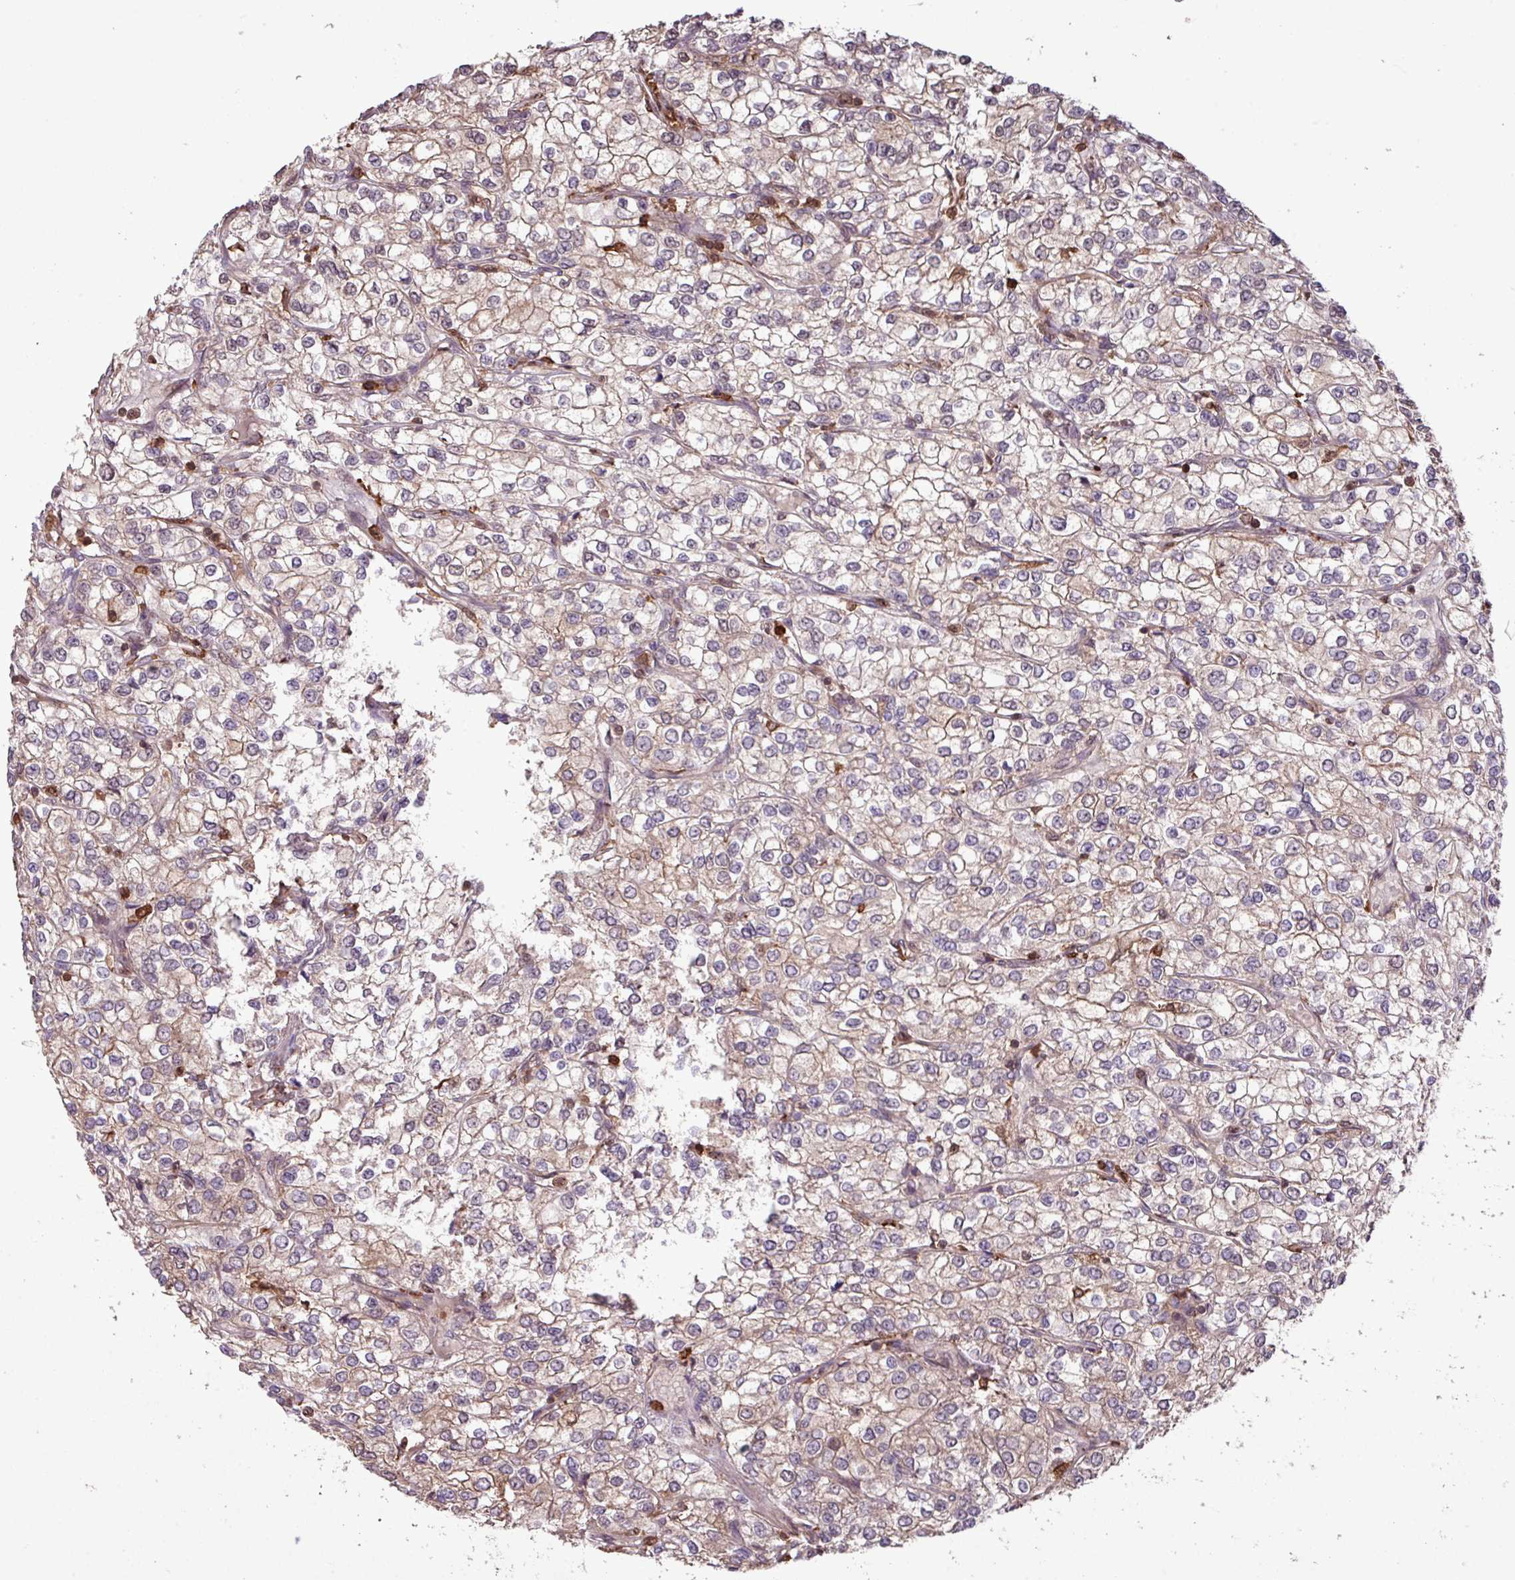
{"staining": {"intensity": "weak", "quantity": "<25%", "location": "nuclear"}, "tissue": "renal cancer", "cell_type": "Tumor cells", "image_type": "cancer", "snomed": [{"axis": "morphology", "description": "Adenocarcinoma, NOS"}, {"axis": "topography", "description": "Kidney"}], "caption": "Micrograph shows no significant protein positivity in tumor cells of renal cancer.", "gene": "GON7", "patient": {"sex": "male", "age": 80}}